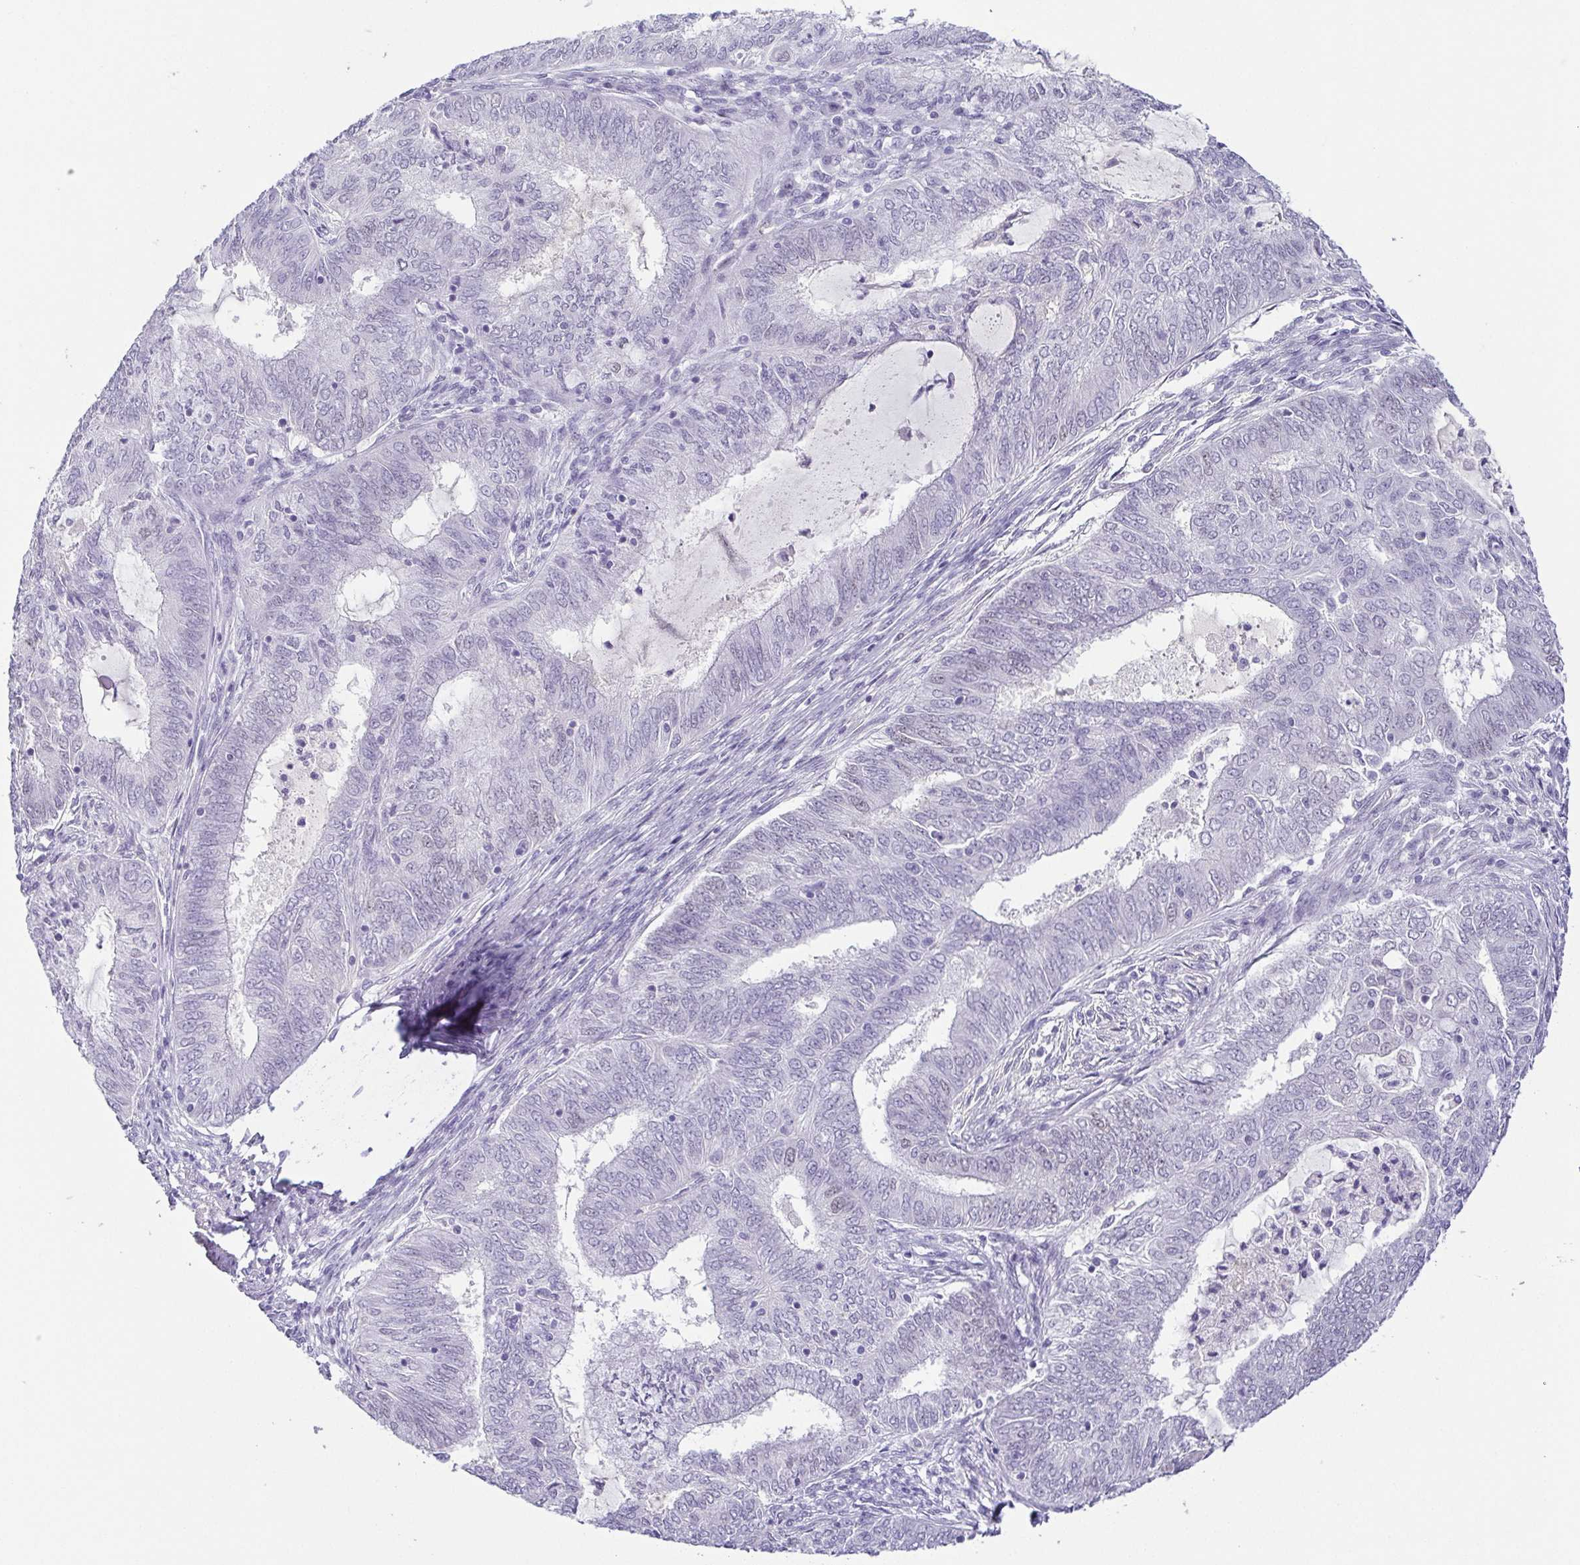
{"staining": {"intensity": "weak", "quantity": "<25%", "location": "nuclear"}, "tissue": "endometrial cancer", "cell_type": "Tumor cells", "image_type": "cancer", "snomed": [{"axis": "morphology", "description": "Adenocarcinoma, NOS"}, {"axis": "topography", "description": "Endometrium"}], "caption": "Immunohistochemical staining of endometrial adenocarcinoma displays no significant staining in tumor cells.", "gene": "TCF3", "patient": {"sex": "female", "age": 62}}